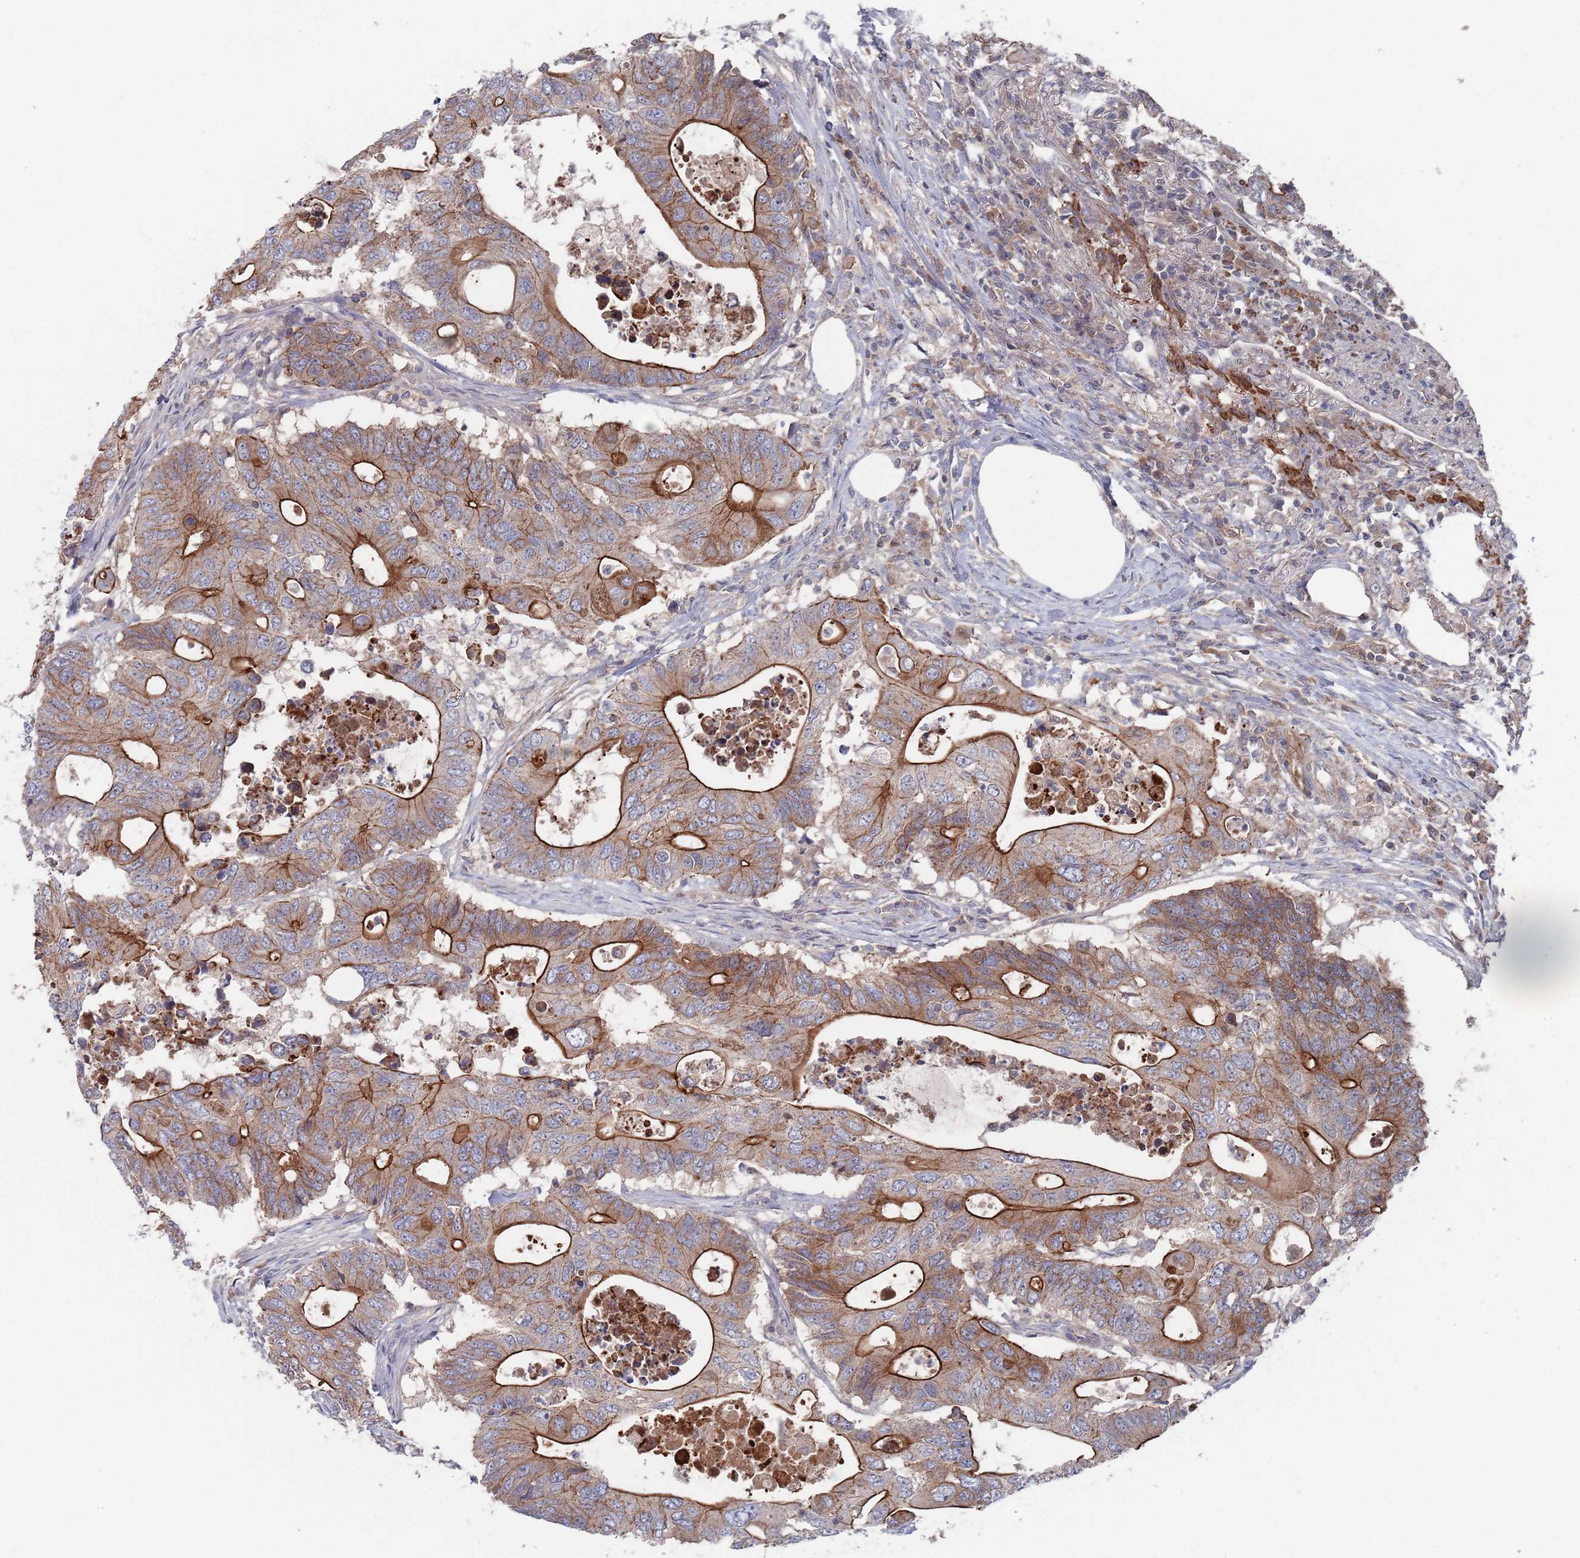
{"staining": {"intensity": "strong", "quantity": "25%-75%", "location": "cytoplasmic/membranous"}, "tissue": "colorectal cancer", "cell_type": "Tumor cells", "image_type": "cancer", "snomed": [{"axis": "morphology", "description": "Adenocarcinoma, NOS"}, {"axis": "topography", "description": "Colon"}], "caption": "An image of human adenocarcinoma (colorectal) stained for a protein reveals strong cytoplasmic/membranous brown staining in tumor cells.", "gene": "PLEKHA4", "patient": {"sex": "male", "age": 71}}